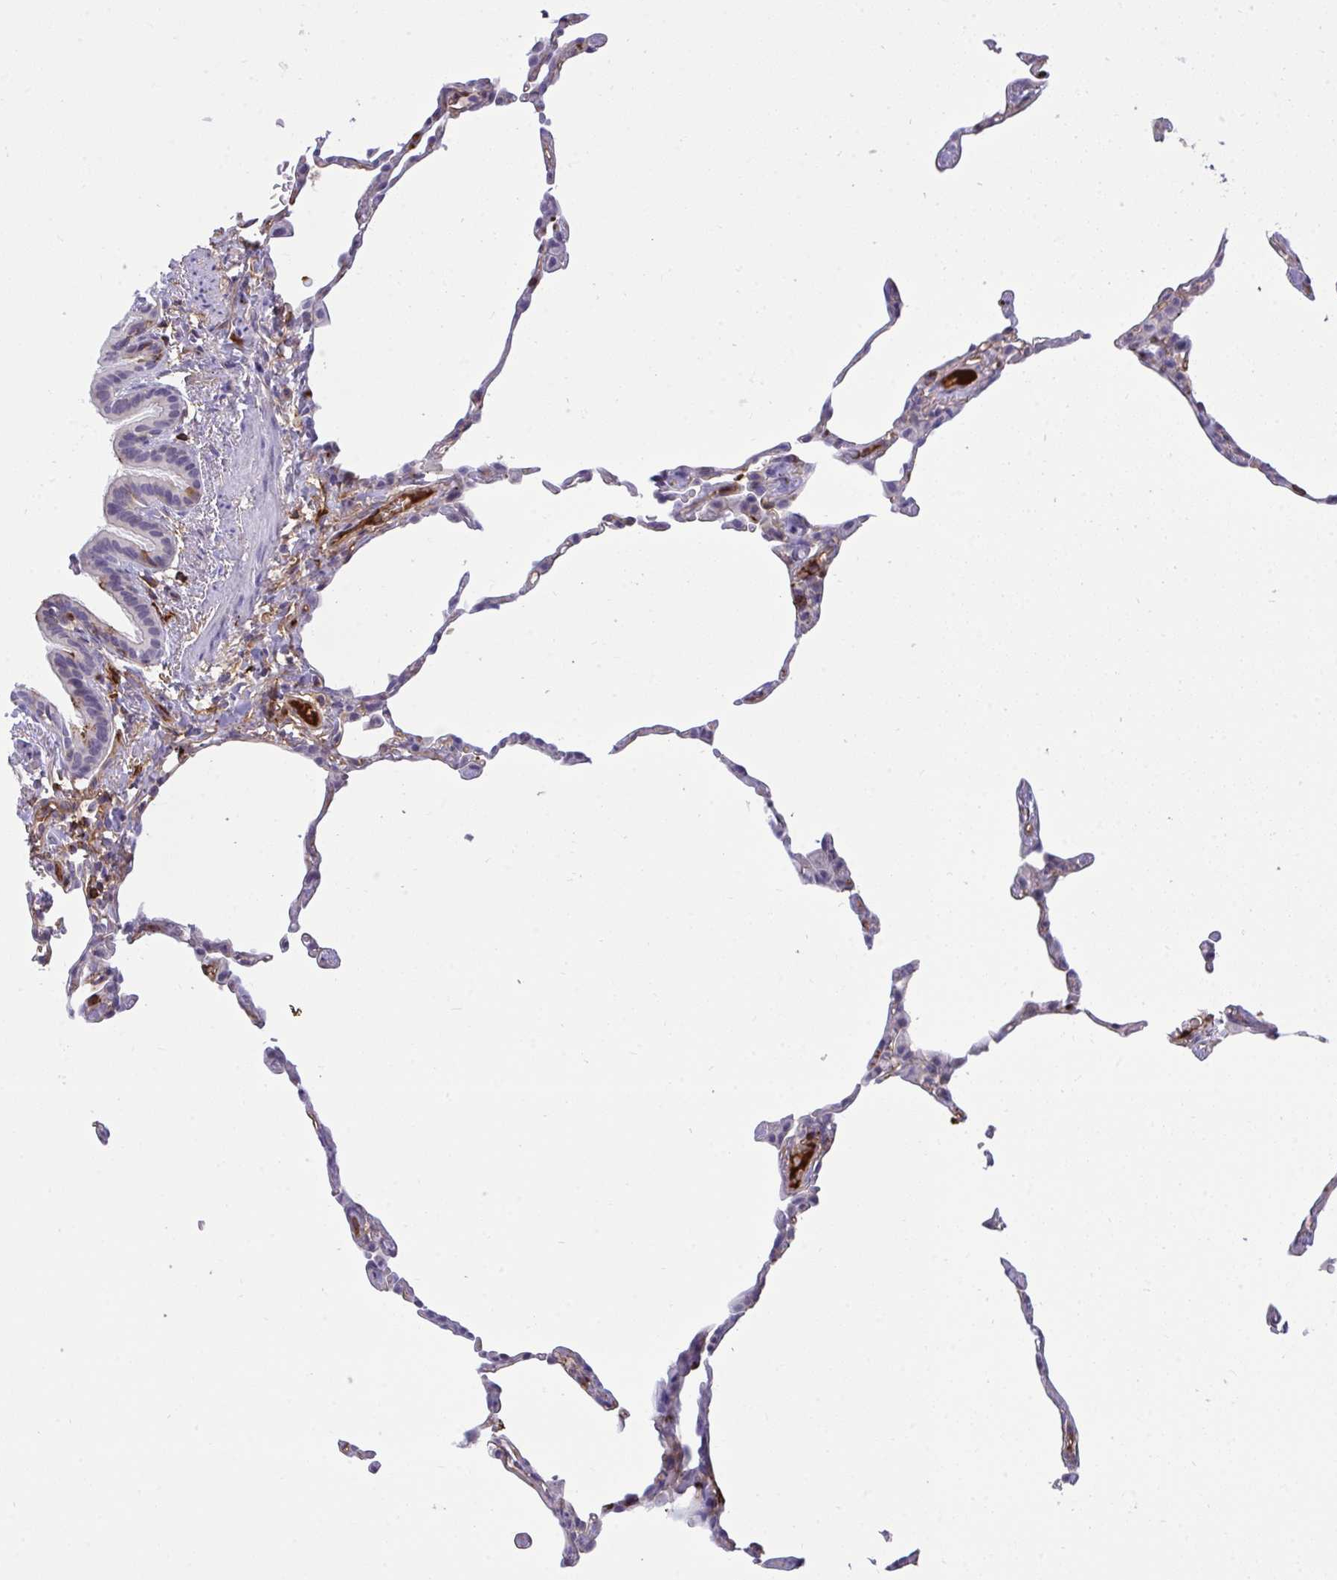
{"staining": {"intensity": "negative", "quantity": "none", "location": "none"}, "tissue": "lung", "cell_type": "Alveolar cells", "image_type": "normal", "snomed": [{"axis": "morphology", "description": "Normal tissue, NOS"}, {"axis": "topography", "description": "Lung"}], "caption": "Protein analysis of normal lung shows no significant positivity in alveolar cells. (DAB (3,3'-diaminobenzidine) immunohistochemistry with hematoxylin counter stain).", "gene": "F2", "patient": {"sex": "female", "age": 57}}